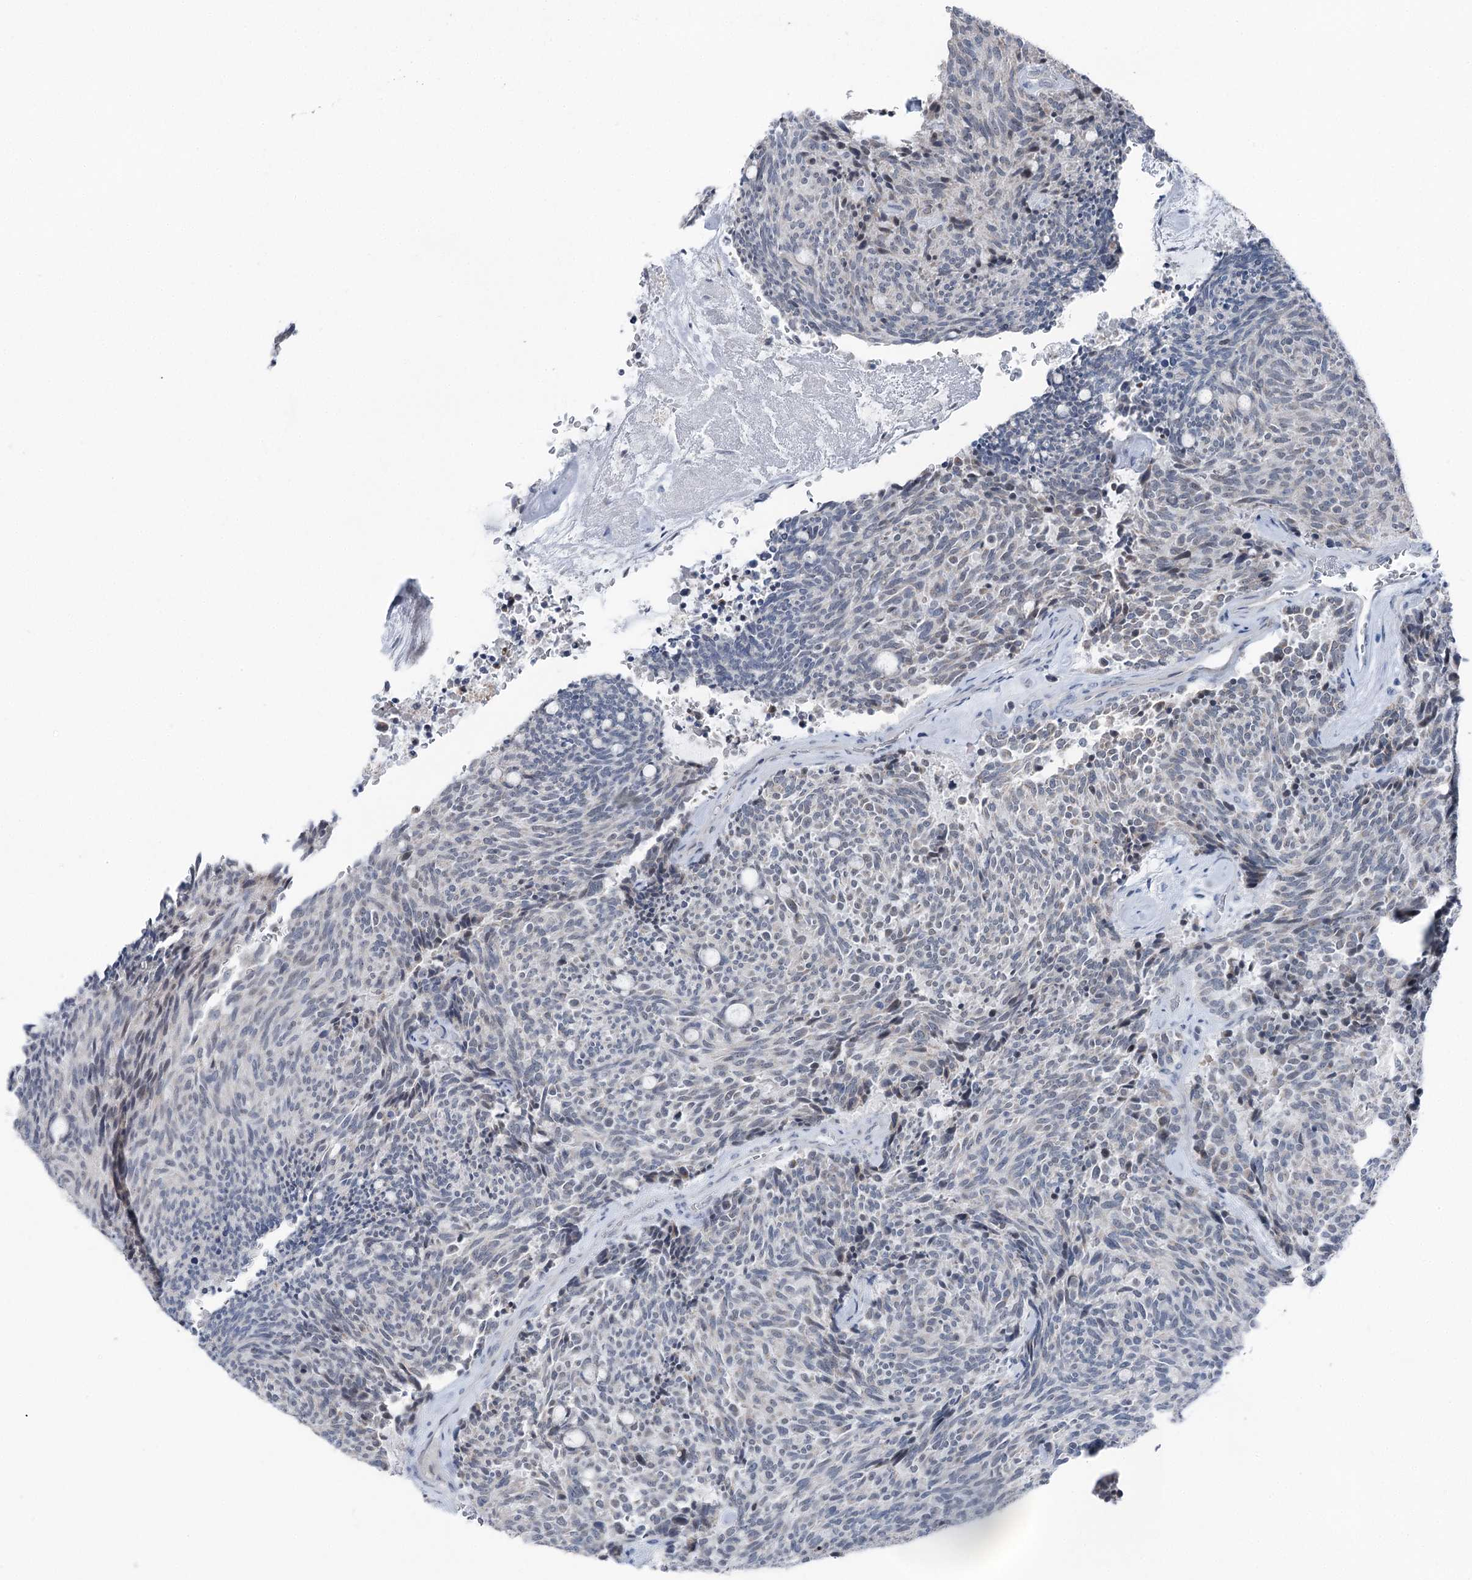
{"staining": {"intensity": "negative", "quantity": "none", "location": "none"}, "tissue": "carcinoid", "cell_type": "Tumor cells", "image_type": "cancer", "snomed": [{"axis": "morphology", "description": "Carcinoid, malignant, NOS"}, {"axis": "topography", "description": "Pancreas"}], "caption": "Carcinoid (malignant) was stained to show a protein in brown. There is no significant positivity in tumor cells.", "gene": "STEEP1", "patient": {"sex": "female", "age": 54}}